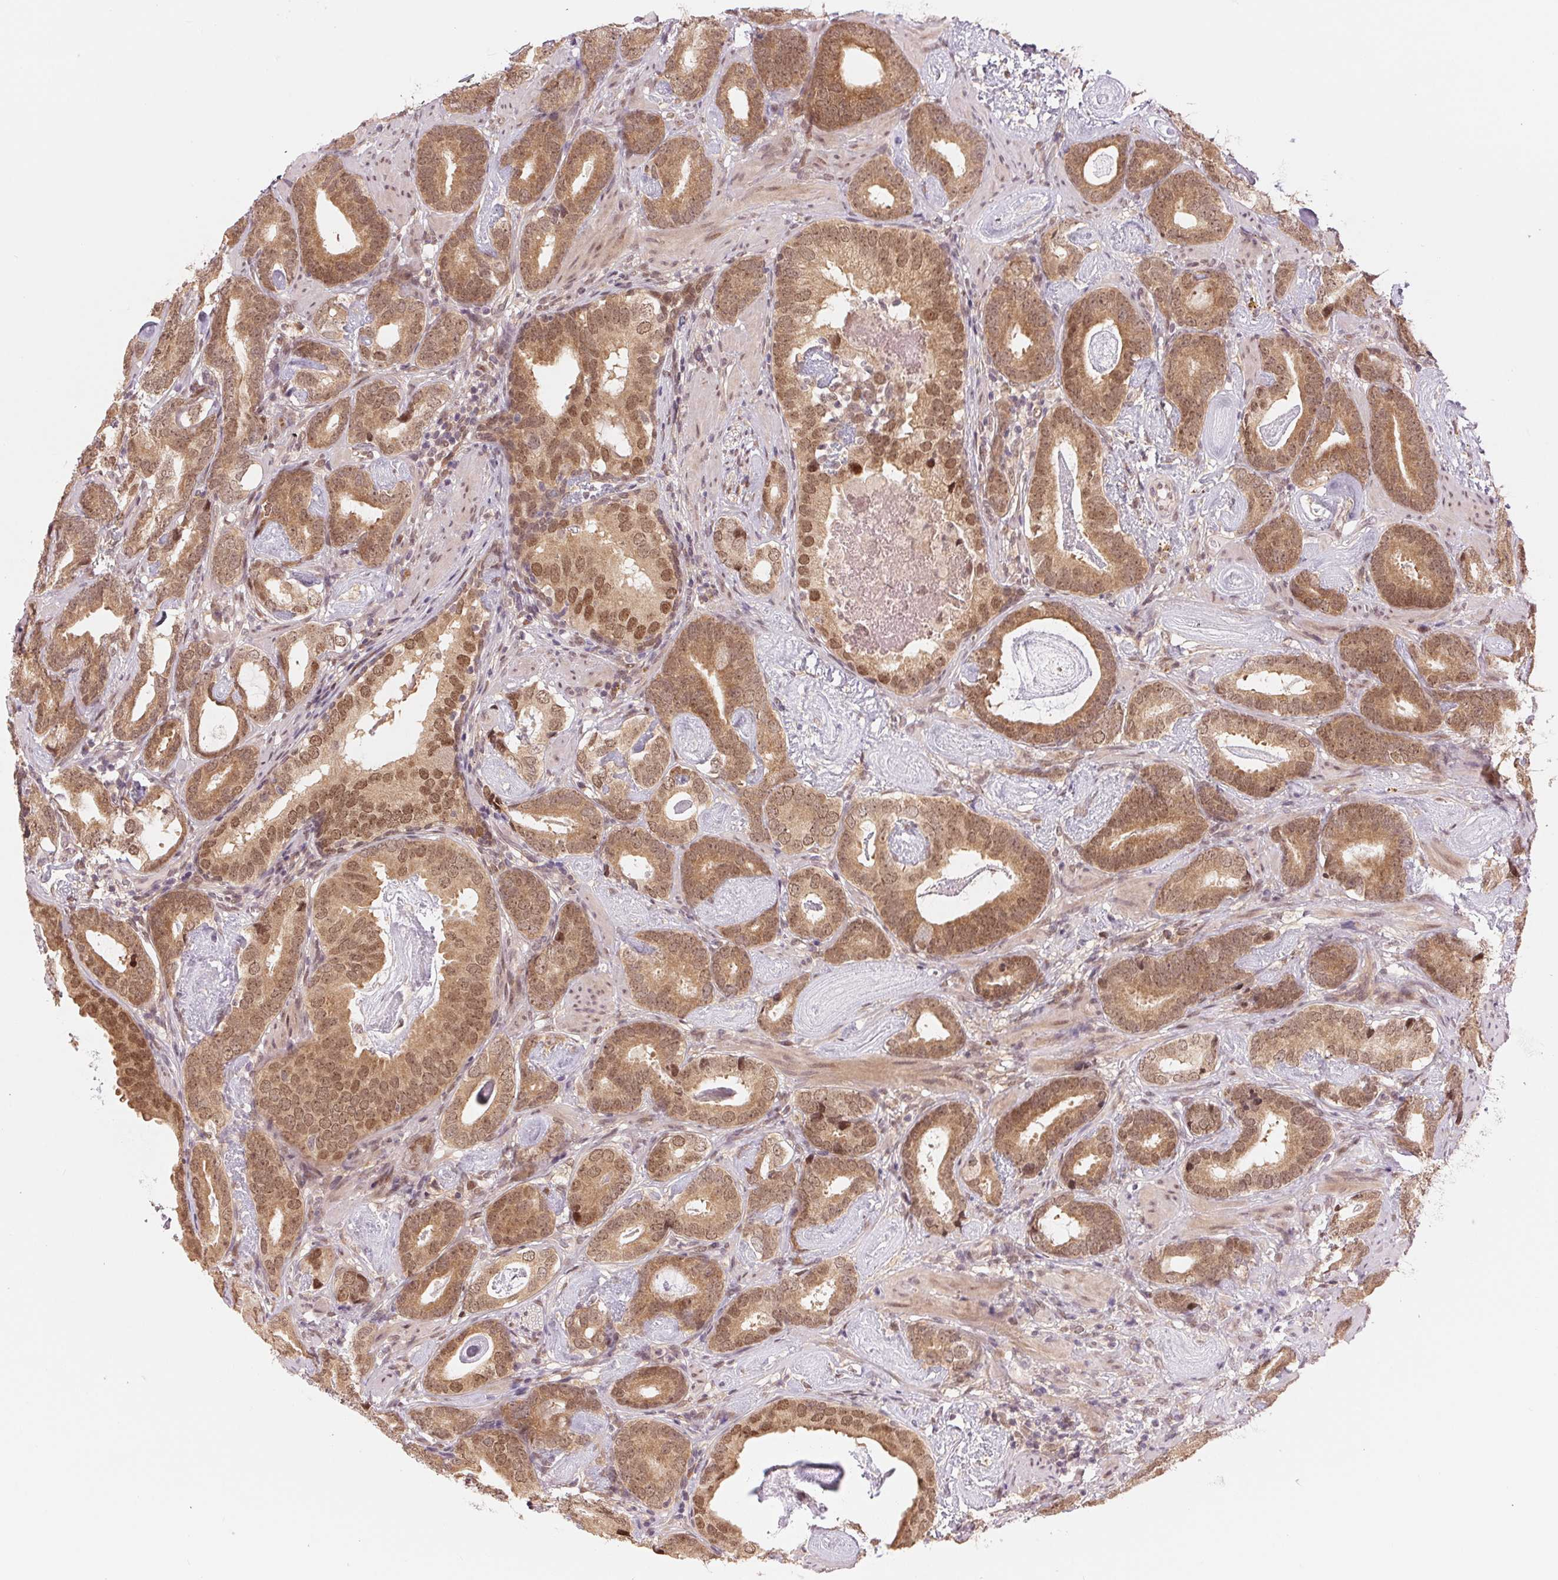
{"staining": {"intensity": "moderate", "quantity": ">75%", "location": "cytoplasmic/membranous,nuclear"}, "tissue": "prostate cancer", "cell_type": "Tumor cells", "image_type": "cancer", "snomed": [{"axis": "morphology", "description": "Adenocarcinoma, Low grade"}, {"axis": "topography", "description": "Prostate and seminal vesicle, NOS"}], "caption": "DAB (3,3'-diaminobenzidine) immunohistochemical staining of adenocarcinoma (low-grade) (prostate) demonstrates moderate cytoplasmic/membranous and nuclear protein positivity in approximately >75% of tumor cells. The protein of interest is stained brown, and the nuclei are stained in blue (DAB (3,3'-diaminobenzidine) IHC with brightfield microscopy, high magnification).", "gene": "ERI3", "patient": {"sex": "male", "age": 71}}